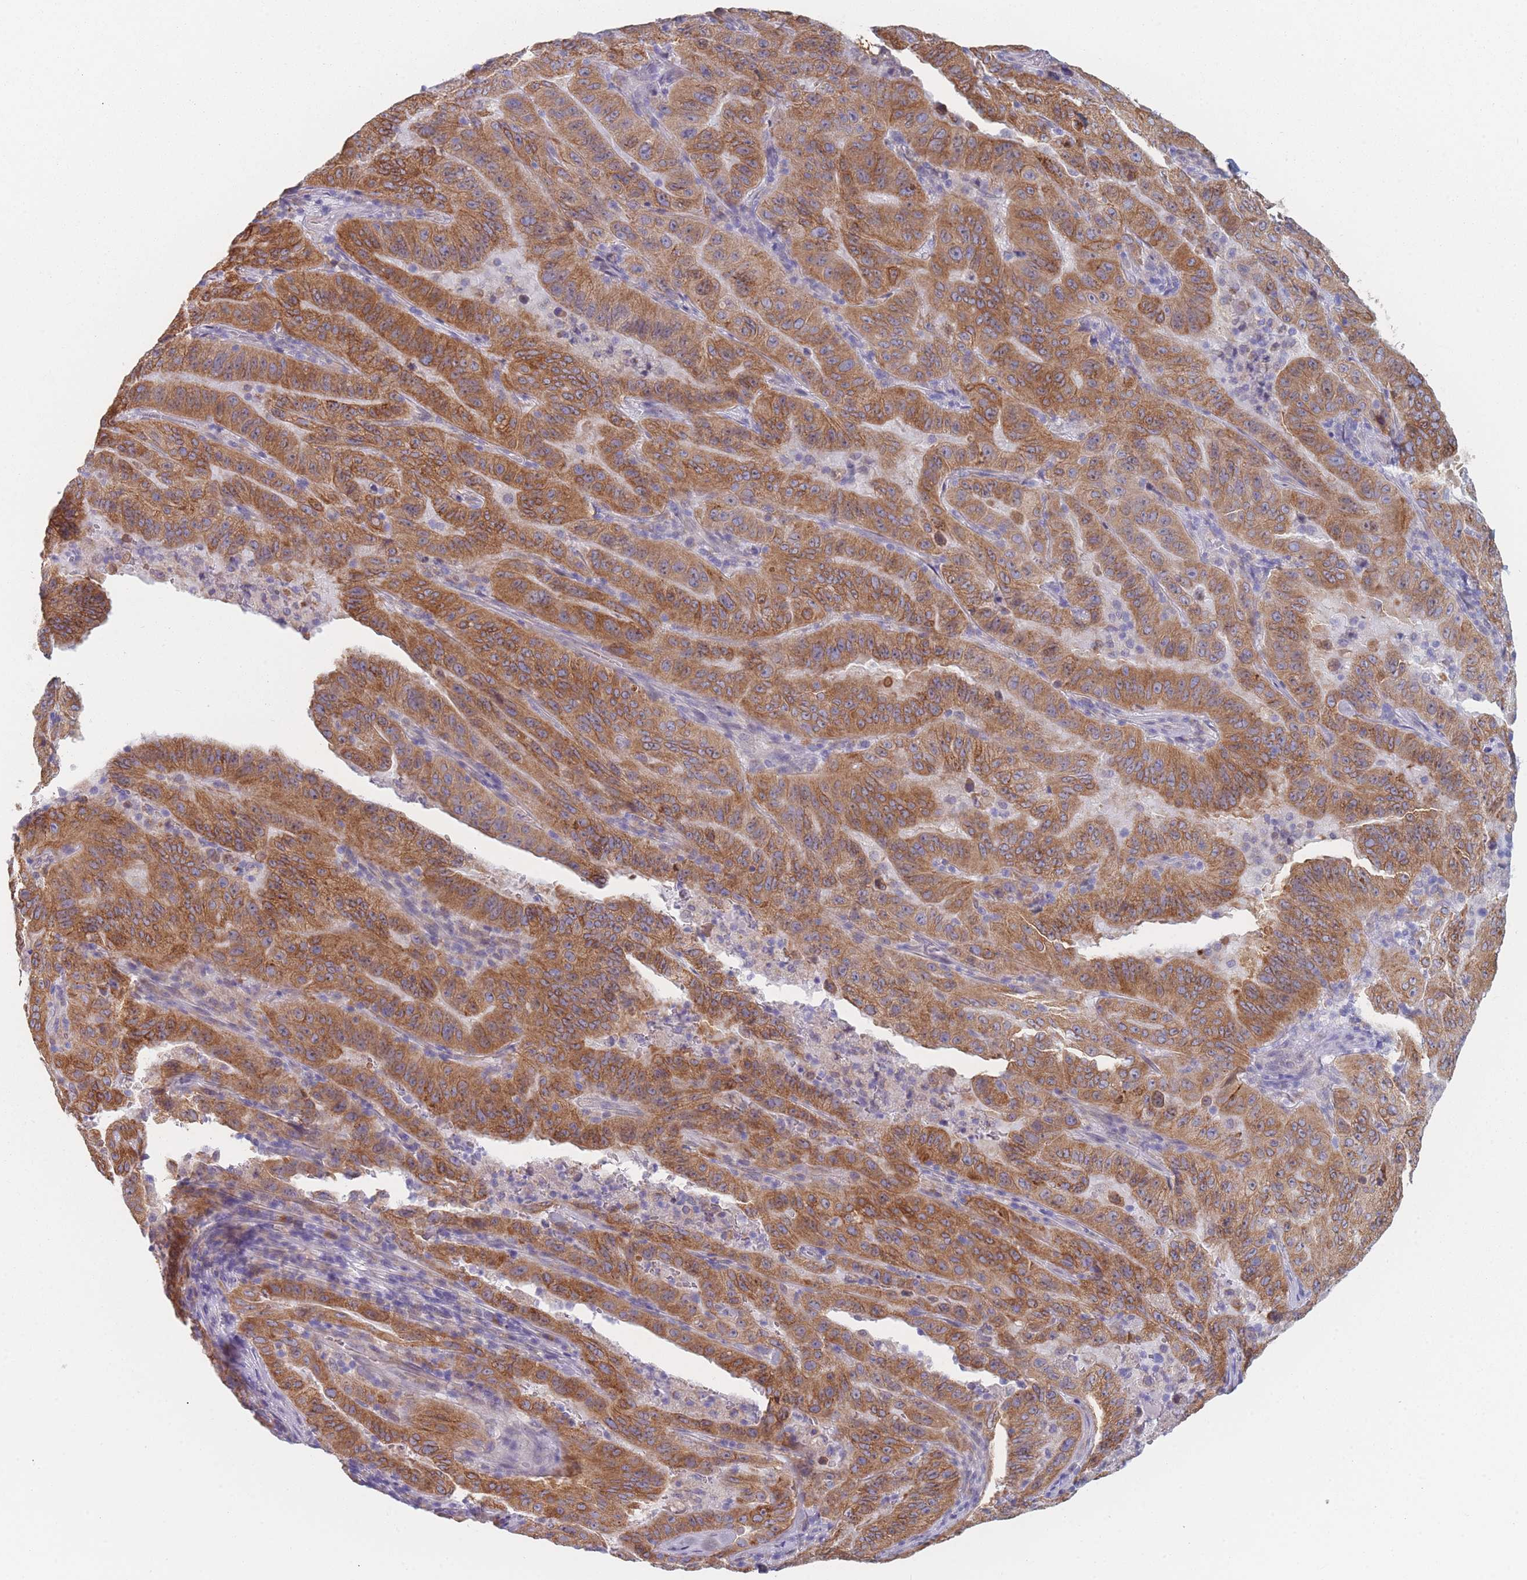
{"staining": {"intensity": "moderate", "quantity": ">75%", "location": "cytoplasmic/membranous"}, "tissue": "pancreatic cancer", "cell_type": "Tumor cells", "image_type": "cancer", "snomed": [{"axis": "morphology", "description": "Adenocarcinoma, NOS"}, {"axis": "topography", "description": "Pancreas"}], "caption": "A histopathology image of human pancreatic cancer stained for a protein displays moderate cytoplasmic/membranous brown staining in tumor cells. (brown staining indicates protein expression, while blue staining denotes nuclei).", "gene": "TMED10", "patient": {"sex": "male", "age": 63}}